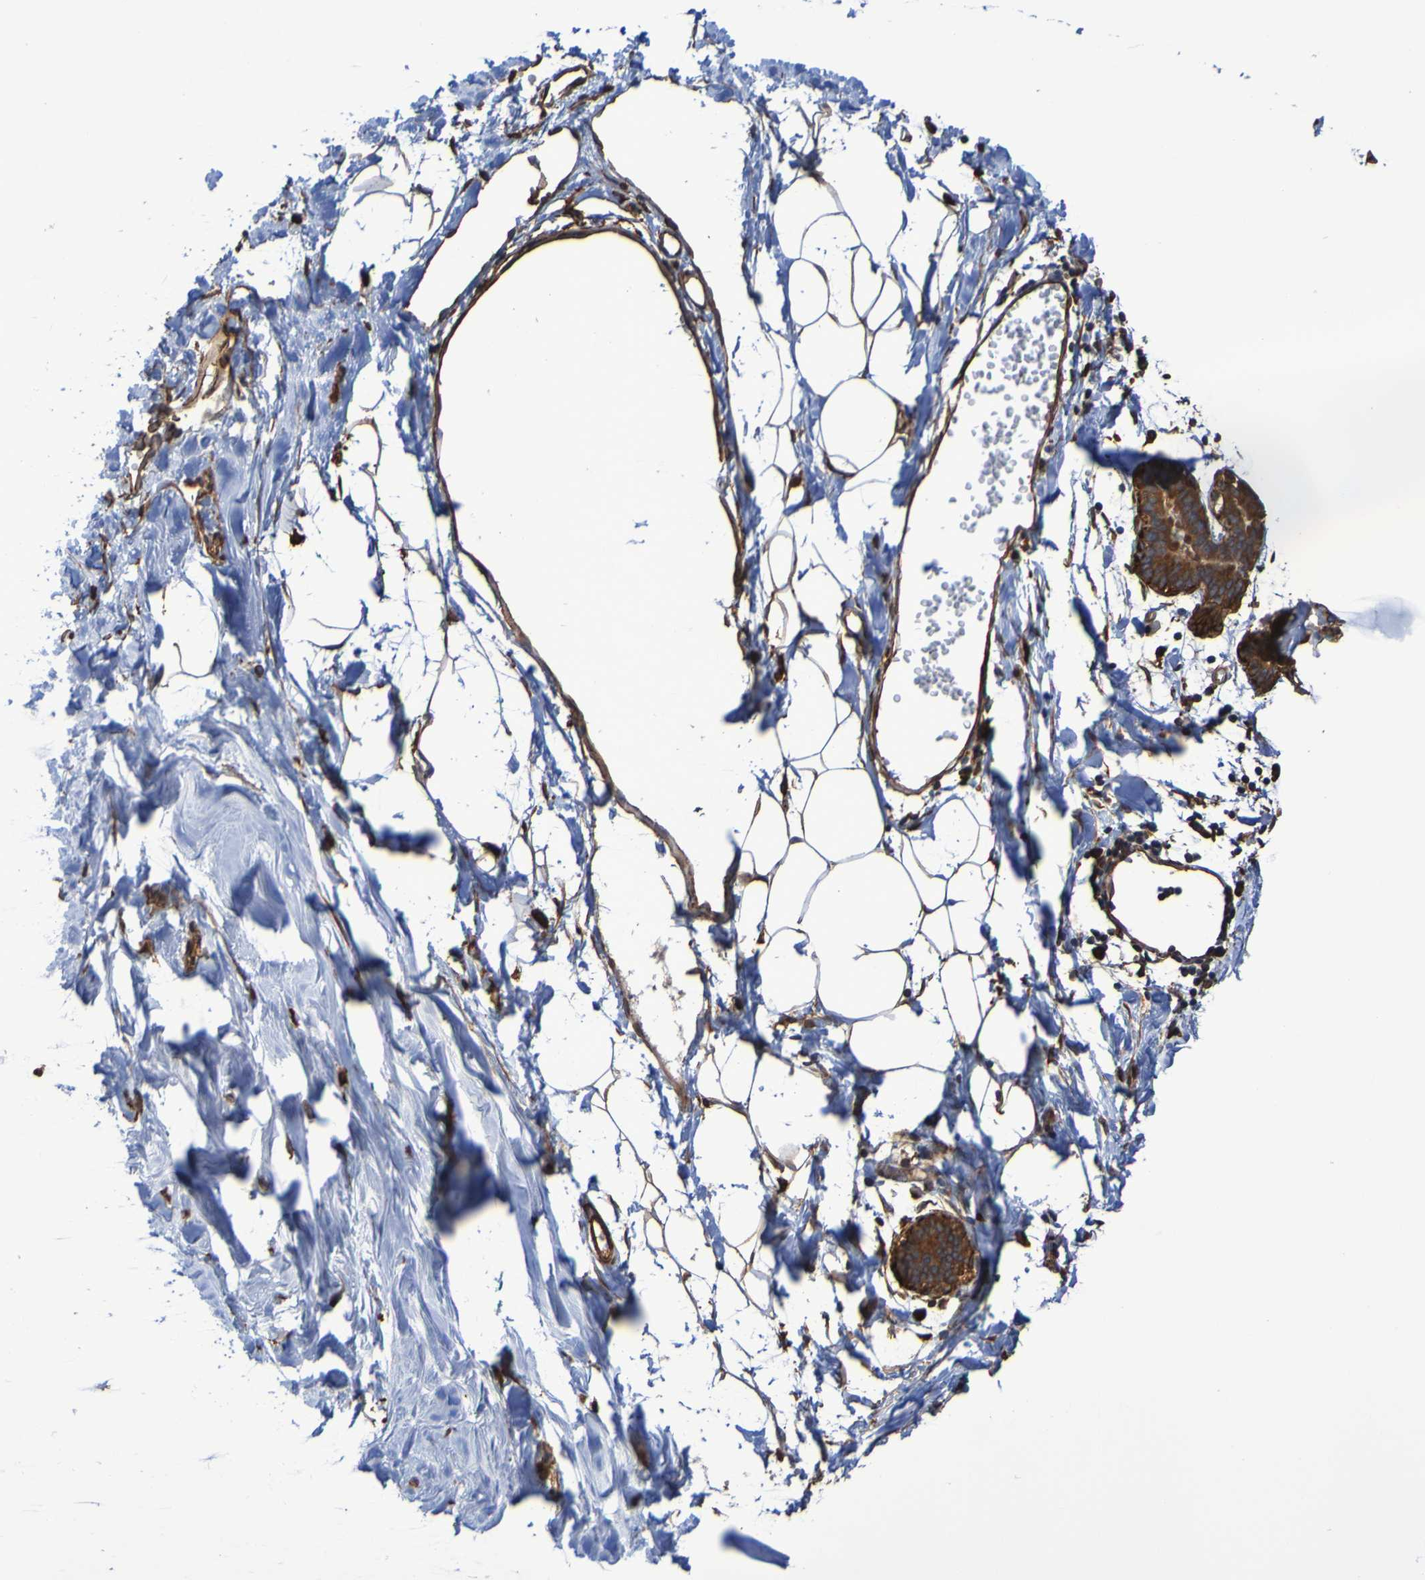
{"staining": {"intensity": "strong", "quantity": "25%-75%", "location": "cytoplasmic/membranous"}, "tissue": "breast", "cell_type": "Adipocytes", "image_type": "normal", "snomed": [{"axis": "morphology", "description": "Normal tissue, NOS"}, {"axis": "topography", "description": "Breast"}], "caption": "The image displays immunohistochemical staining of unremarkable breast. There is strong cytoplasmic/membranous staining is appreciated in about 25%-75% of adipocytes.", "gene": "RAB11A", "patient": {"sex": "female", "age": 27}}